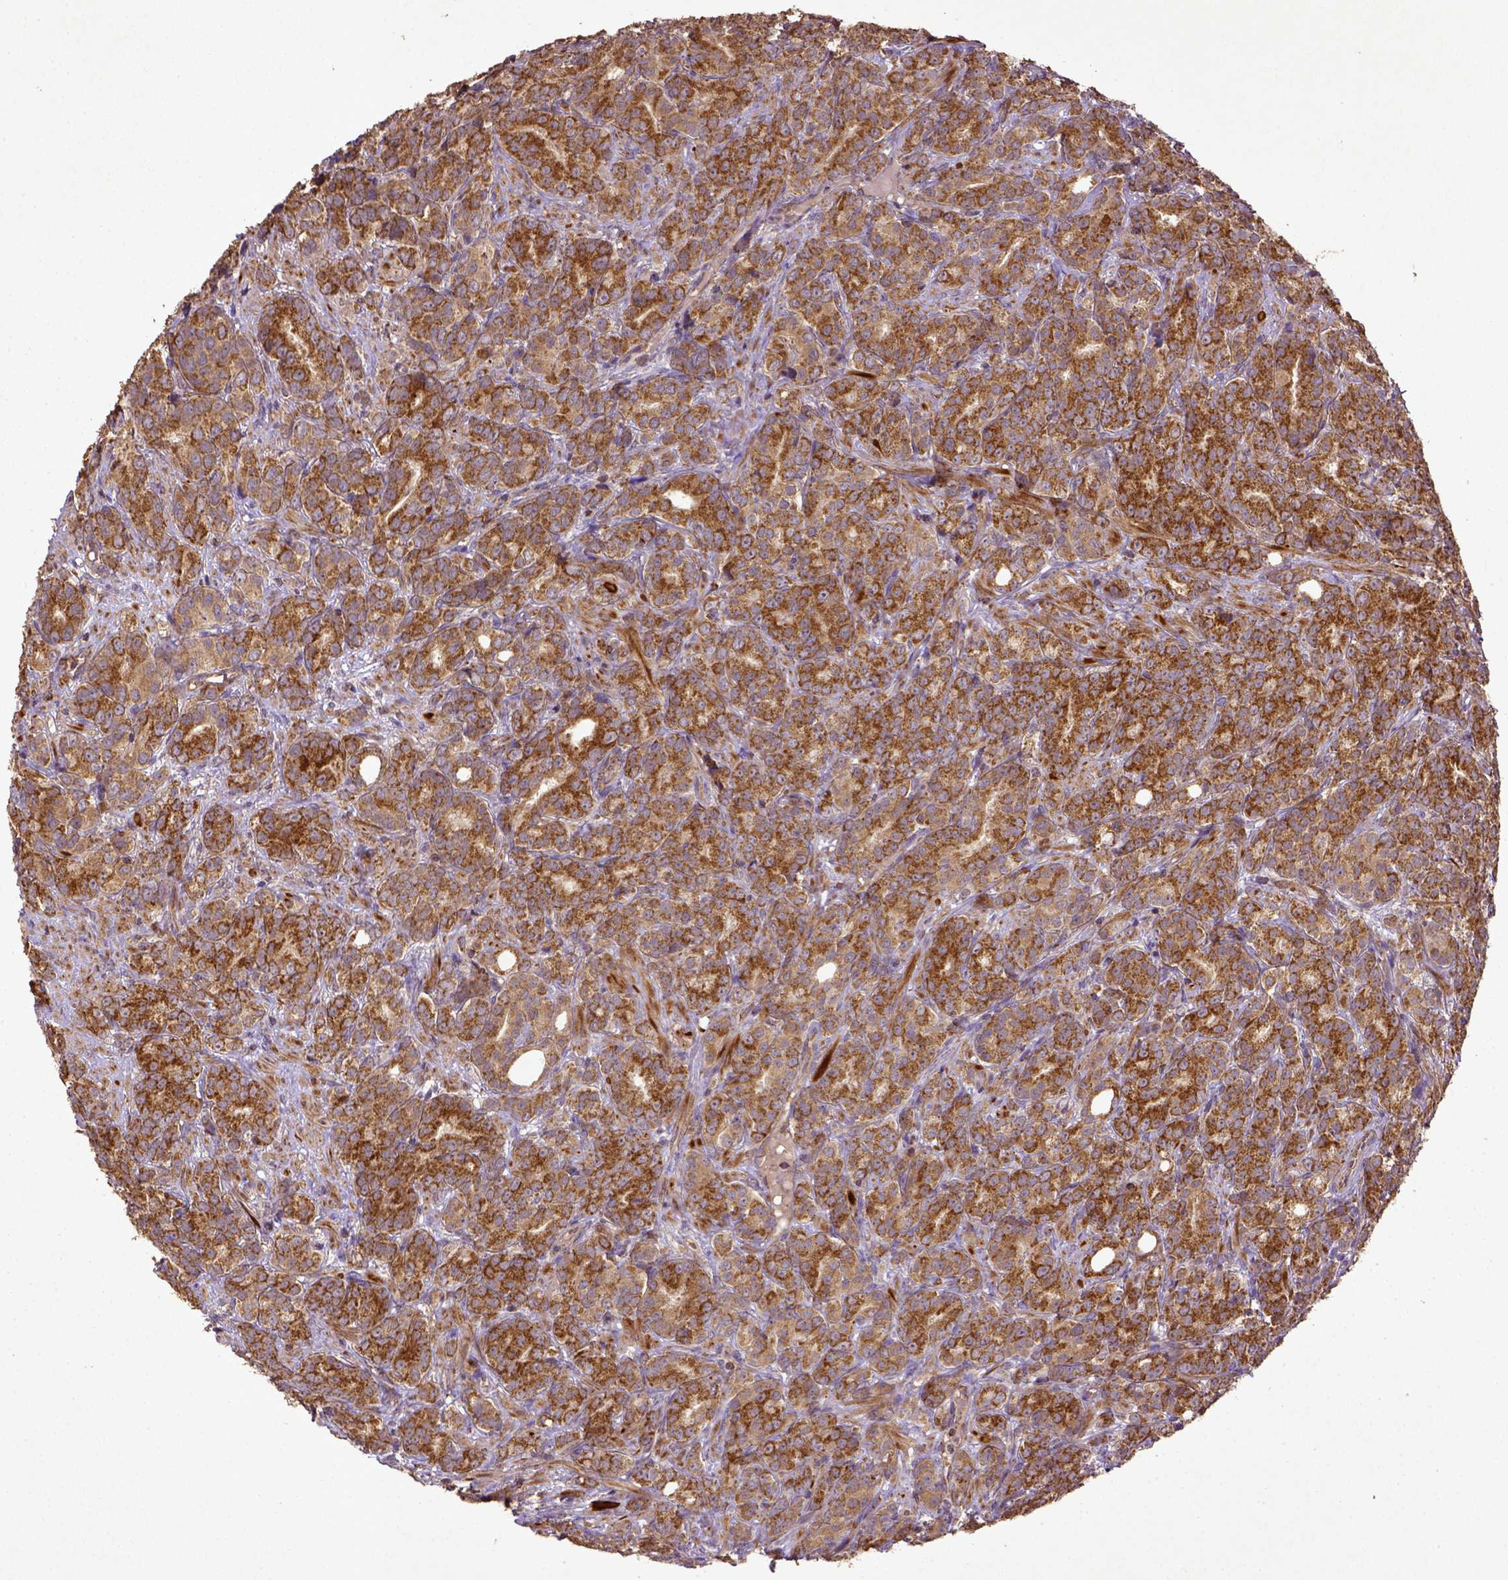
{"staining": {"intensity": "strong", "quantity": ">75%", "location": "cytoplasmic/membranous"}, "tissue": "prostate cancer", "cell_type": "Tumor cells", "image_type": "cancer", "snomed": [{"axis": "morphology", "description": "Adenocarcinoma, High grade"}, {"axis": "topography", "description": "Prostate"}], "caption": "This image demonstrates IHC staining of human prostate adenocarcinoma (high-grade), with high strong cytoplasmic/membranous staining in approximately >75% of tumor cells.", "gene": "MT-CO1", "patient": {"sex": "male", "age": 90}}